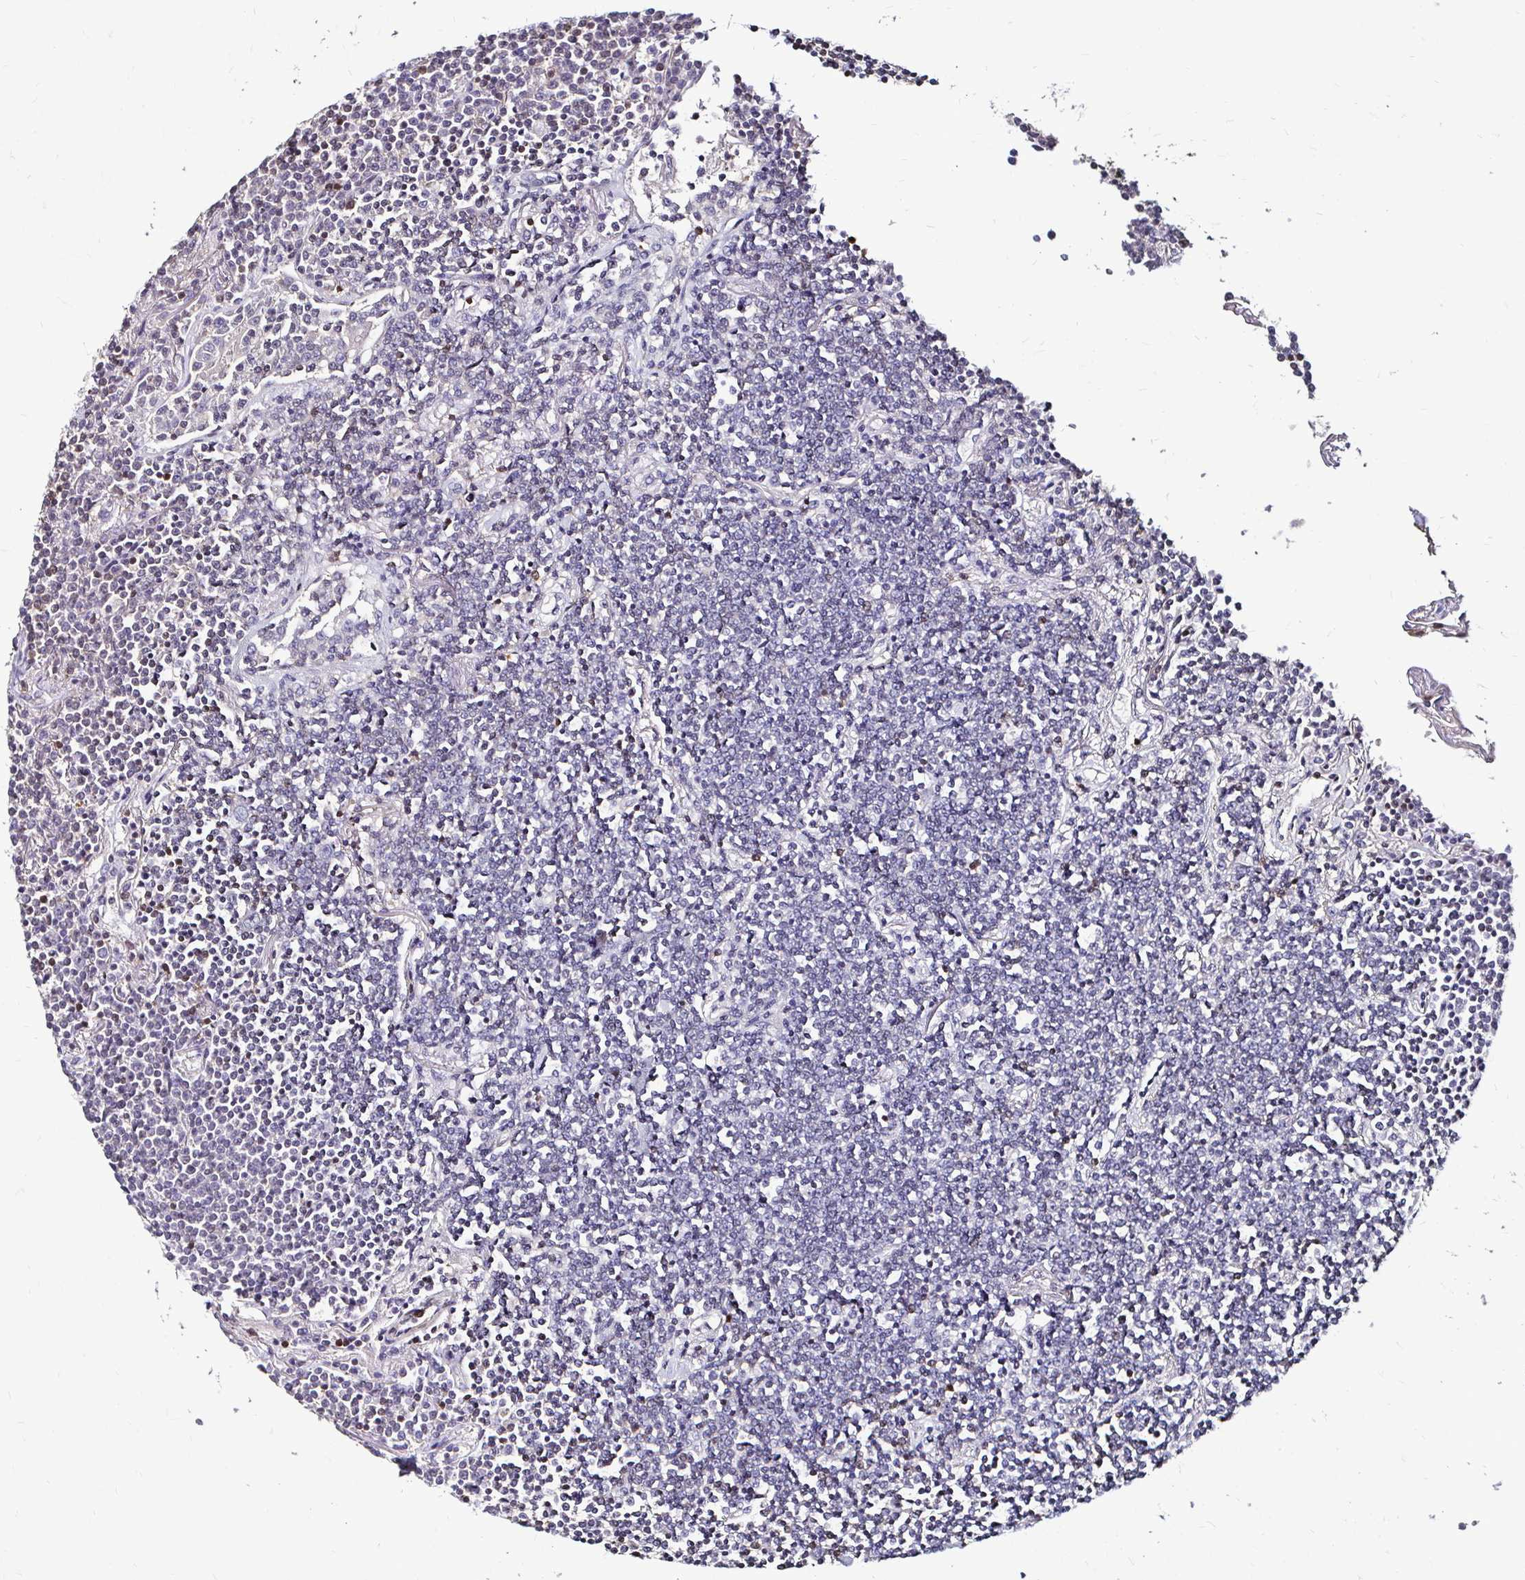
{"staining": {"intensity": "negative", "quantity": "none", "location": "none"}, "tissue": "lymphoma", "cell_type": "Tumor cells", "image_type": "cancer", "snomed": [{"axis": "morphology", "description": "Malignant lymphoma, non-Hodgkin's type, Low grade"}, {"axis": "topography", "description": "Lung"}], "caption": "DAB (3,3'-diaminobenzidine) immunohistochemical staining of malignant lymphoma, non-Hodgkin's type (low-grade) shows no significant positivity in tumor cells.", "gene": "ZFP1", "patient": {"sex": "female", "age": 71}}